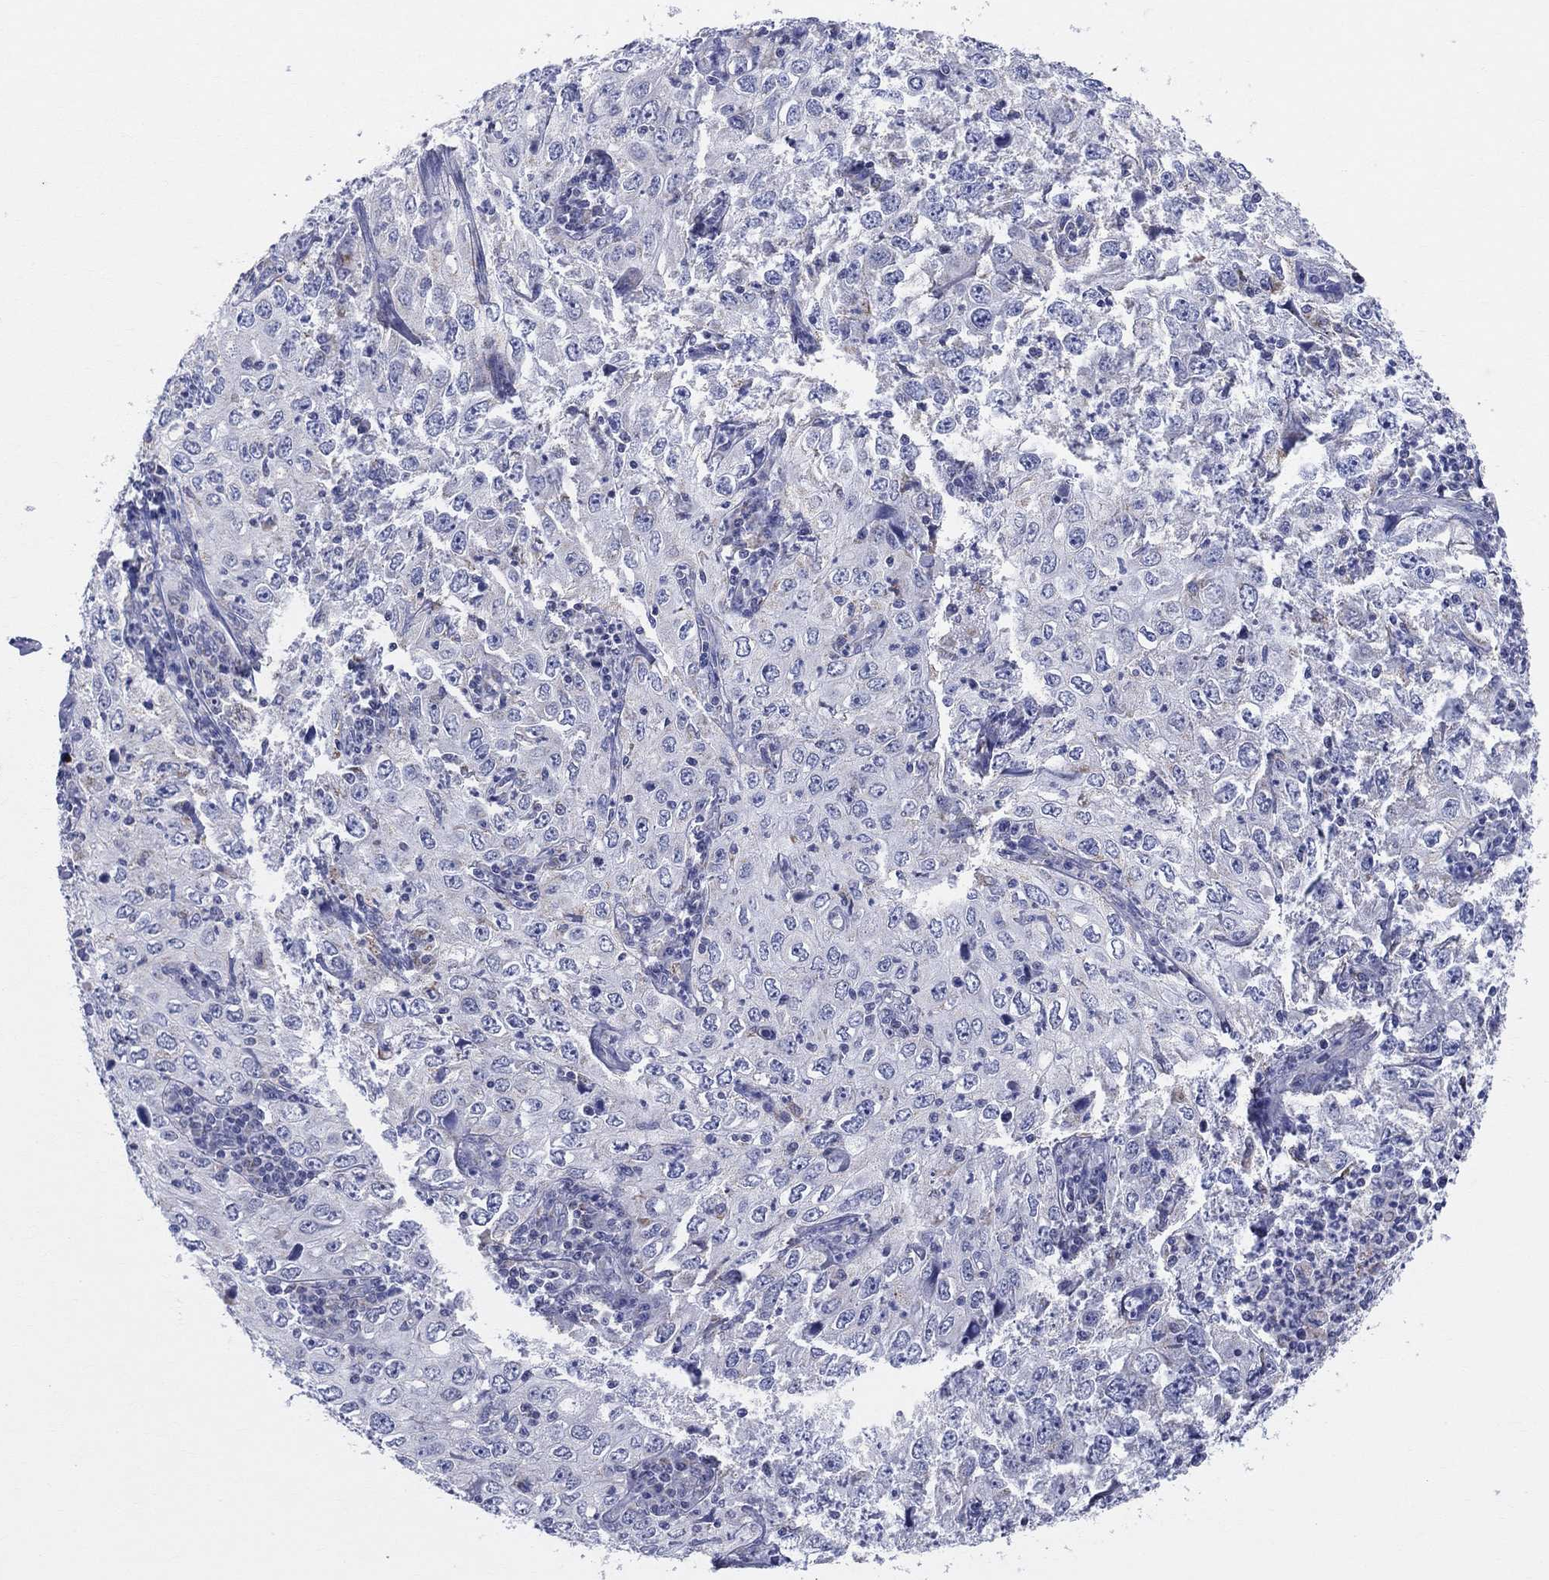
{"staining": {"intensity": "negative", "quantity": "none", "location": "none"}, "tissue": "cervical cancer", "cell_type": "Tumor cells", "image_type": "cancer", "snomed": [{"axis": "morphology", "description": "Squamous cell carcinoma, NOS"}, {"axis": "topography", "description": "Cervix"}], "caption": "Cervical squamous cell carcinoma was stained to show a protein in brown. There is no significant staining in tumor cells. (Brightfield microscopy of DAB IHC at high magnification).", "gene": "KISS1R", "patient": {"sex": "female", "age": 24}}